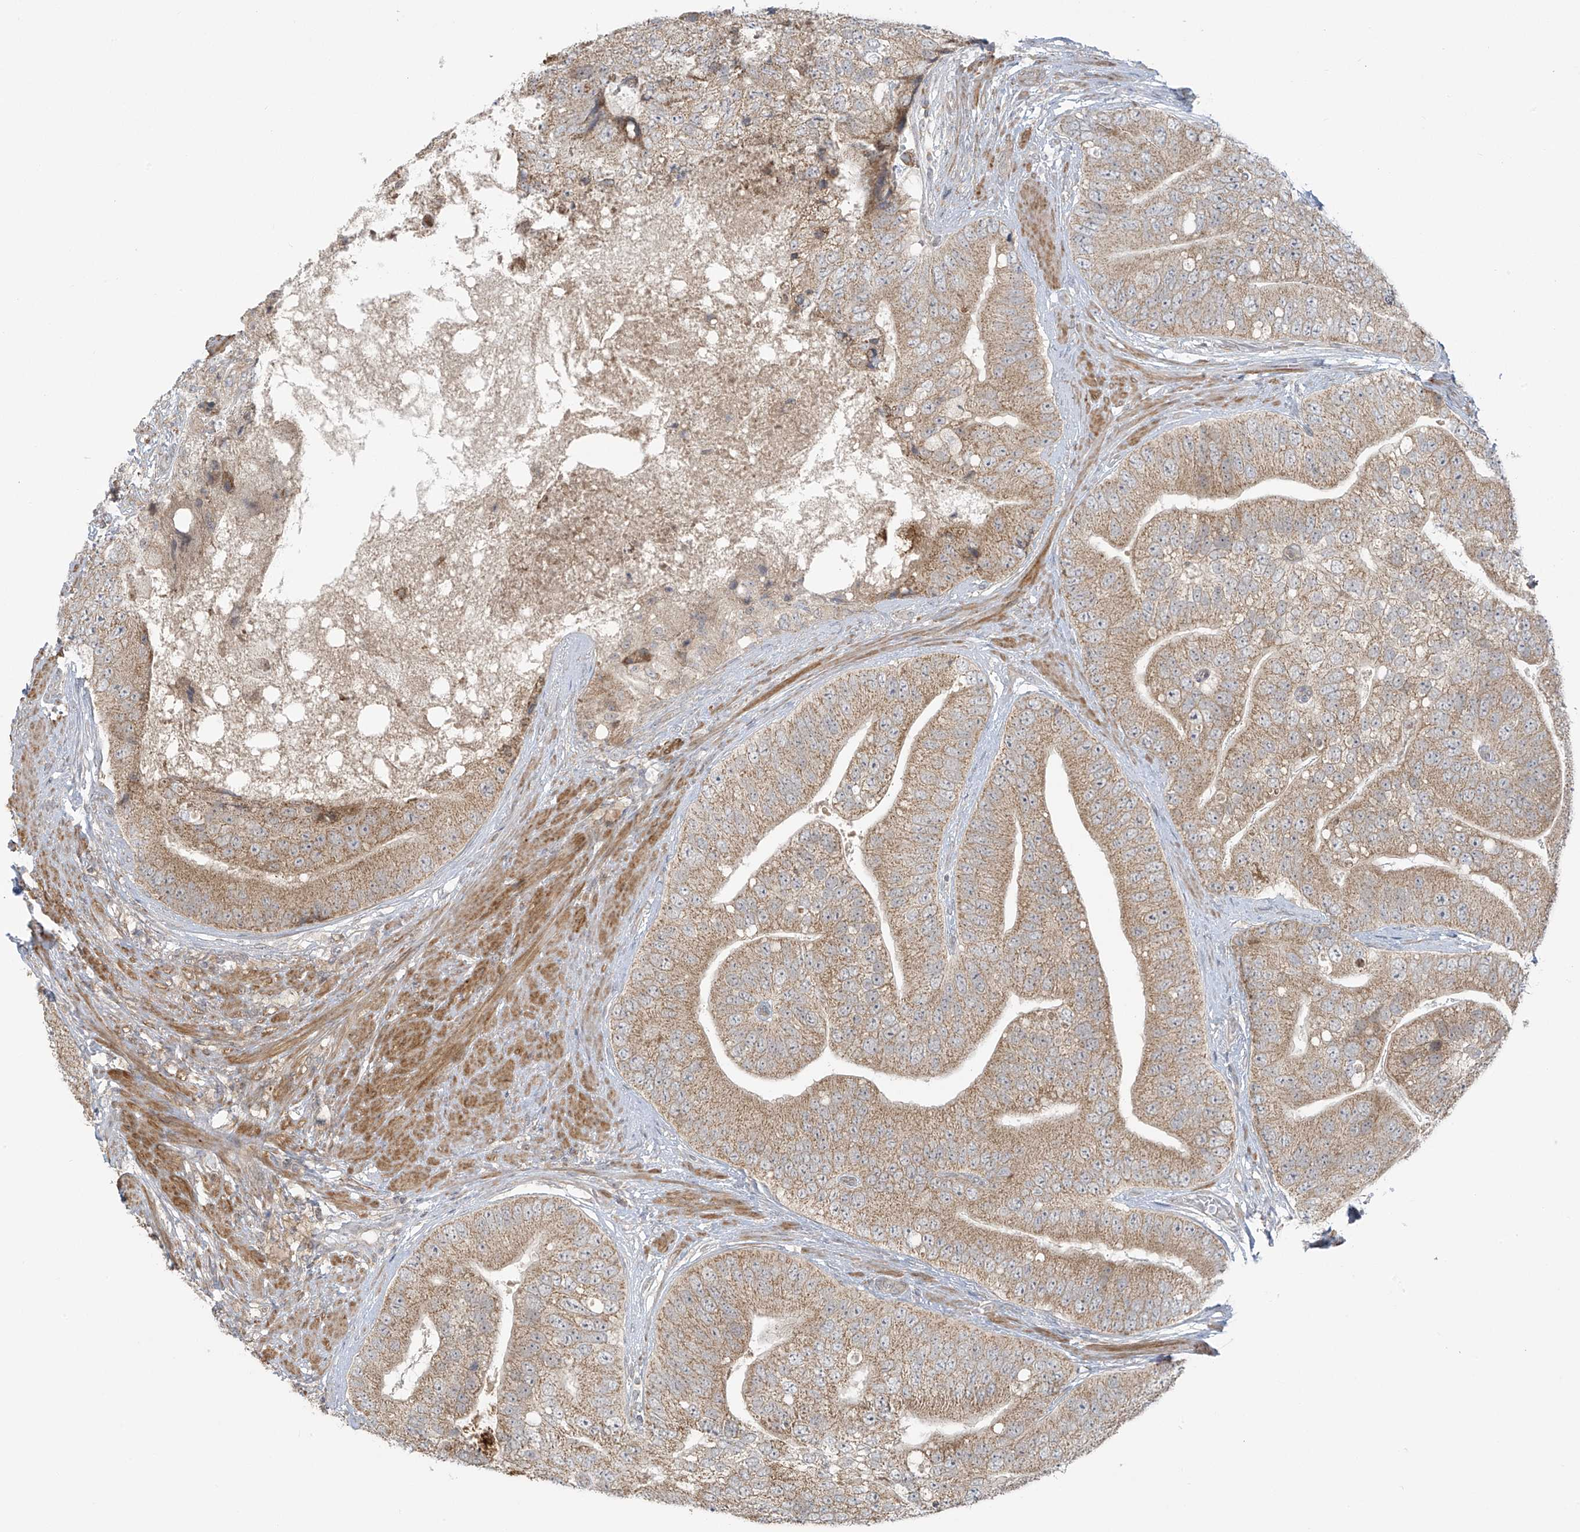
{"staining": {"intensity": "weak", "quantity": ">75%", "location": "cytoplasmic/membranous"}, "tissue": "prostate cancer", "cell_type": "Tumor cells", "image_type": "cancer", "snomed": [{"axis": "morphology", "description": "Adenocarcinoma, High grade"}, {"axis": "topography", "description": "Prostate"}], "caption": "Immunohistochemical staining of adenocarcinoma (high-grade) (prostate) exhibits weak cytoplasmic/membranous protein expression in about >75% of tumor cells.", "gene": "HDDC2", "patient": {"sex": "male", "age": 70}}